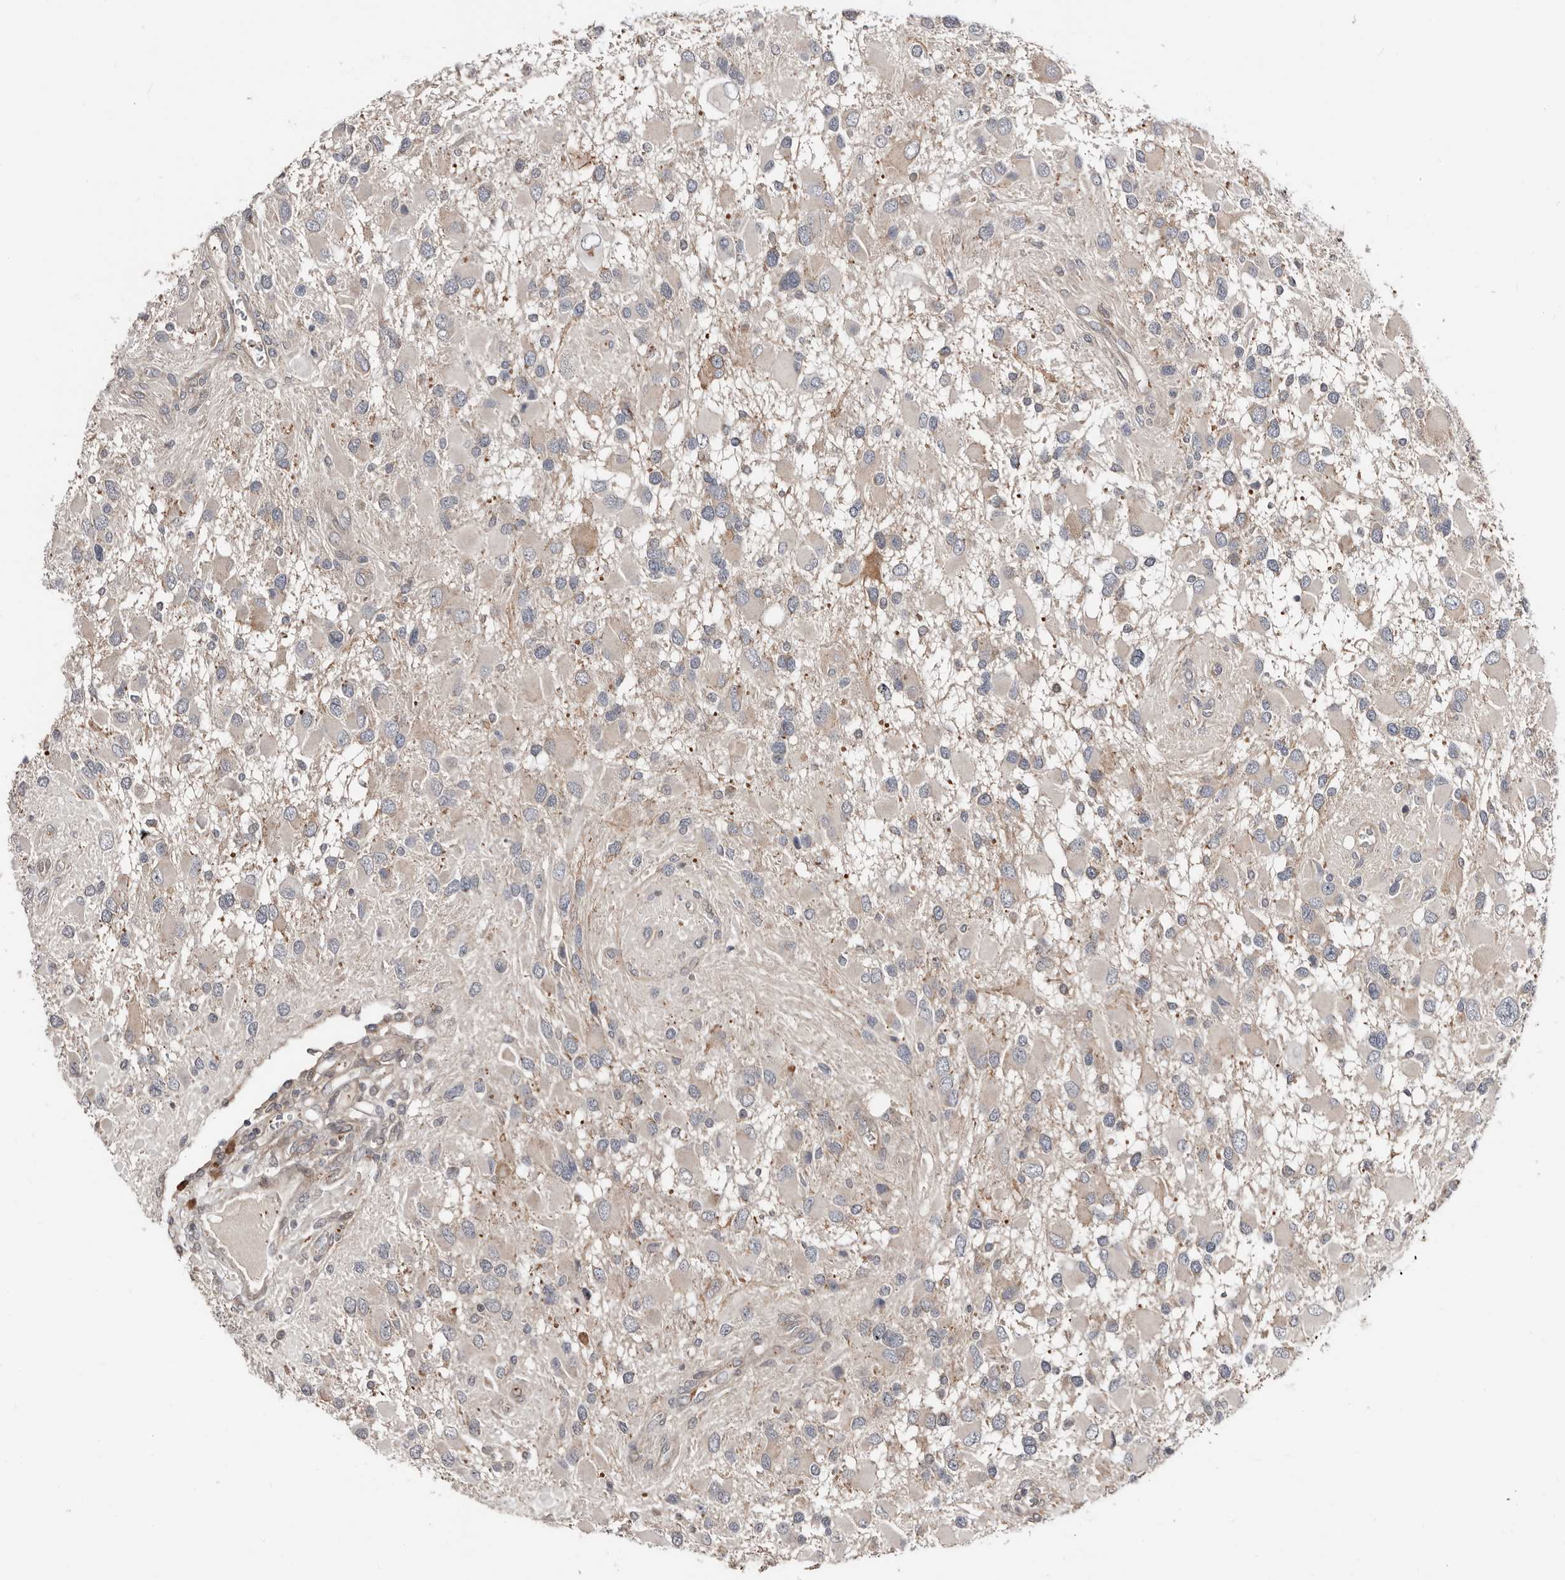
{"staining": {"intensity": "negative", "quantity": "none", "location": "none"}, "tissue": "glioma", "cell_type": "Tumor cells", "image_type": "cancer", "snomed": [{"axis": "morphology", "description": "Glioma, malignant, High grade"}, {"axis": "topography", "description": "Brain"}], "caption": "This is an immunohistochemistry micrograph of malignant high-grade glioma. There is no positivity in tumor cells.", "gene": "SMYD4", "patient": {"sex": "male", "age": 53}}